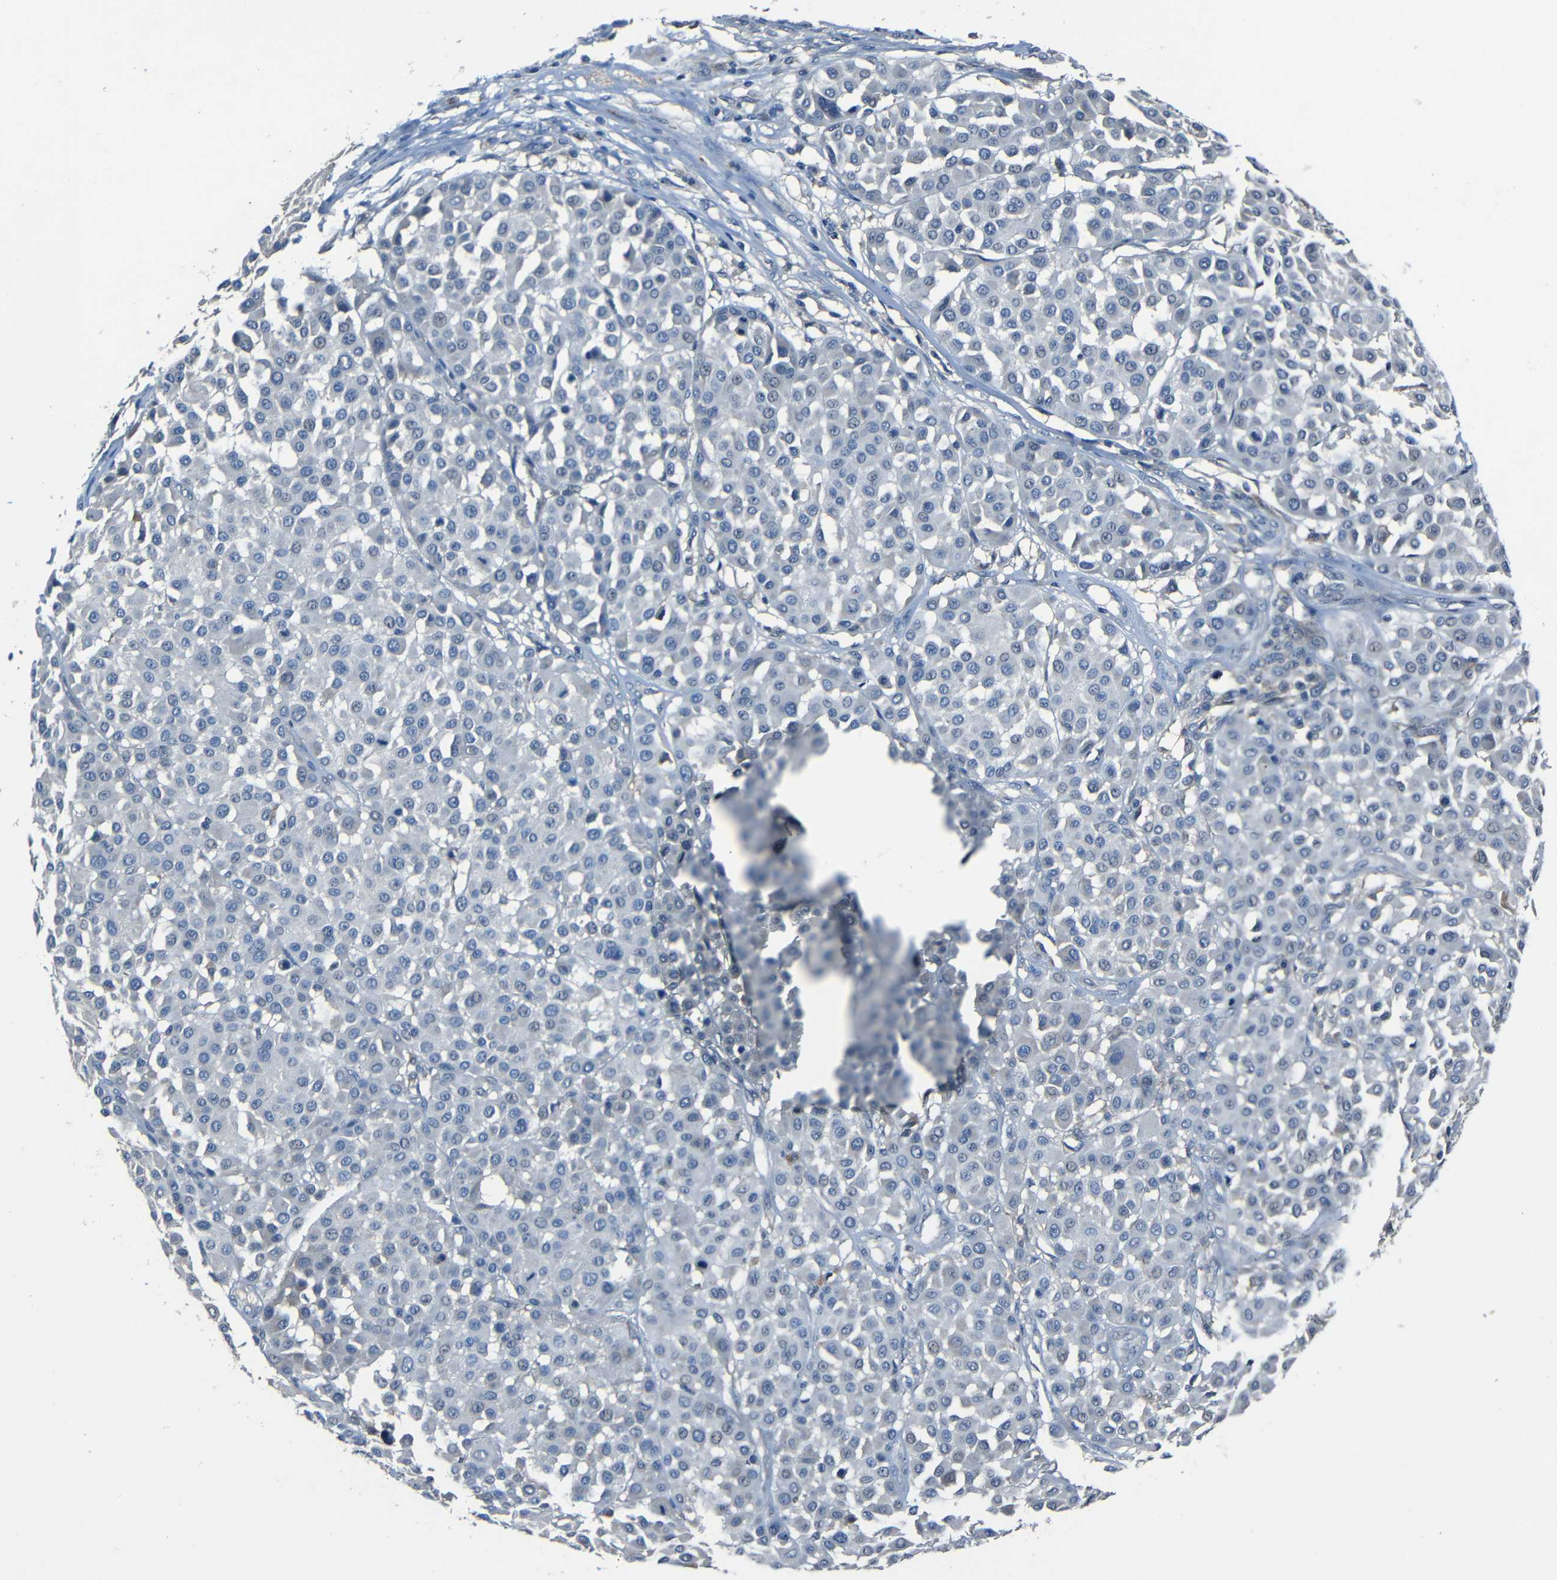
{"staining": {"intensity": "negative", "quantity": "none", "location": "none"}, "tissue": "melanoma", "cell_type": "Tumor cells", "image_type": "cancer", "snomed": [{"axis": "morphology", "description": "Malignant melanoma, Metastatic site"}, {"axis": "topography", "description": "Soft tissue"}], "caption": "DAB immunohistochemical staining of human melanoma shows no significant staining in tumor cells. Brightfield microscopy of immunohistochemistry stained with DAB (3,3'-diaminobenzidine) (brown) and hematoxylin (blue), captured at high magnification.", "gene": "SLA", "patient": {"sex": "male", "age": 41}}